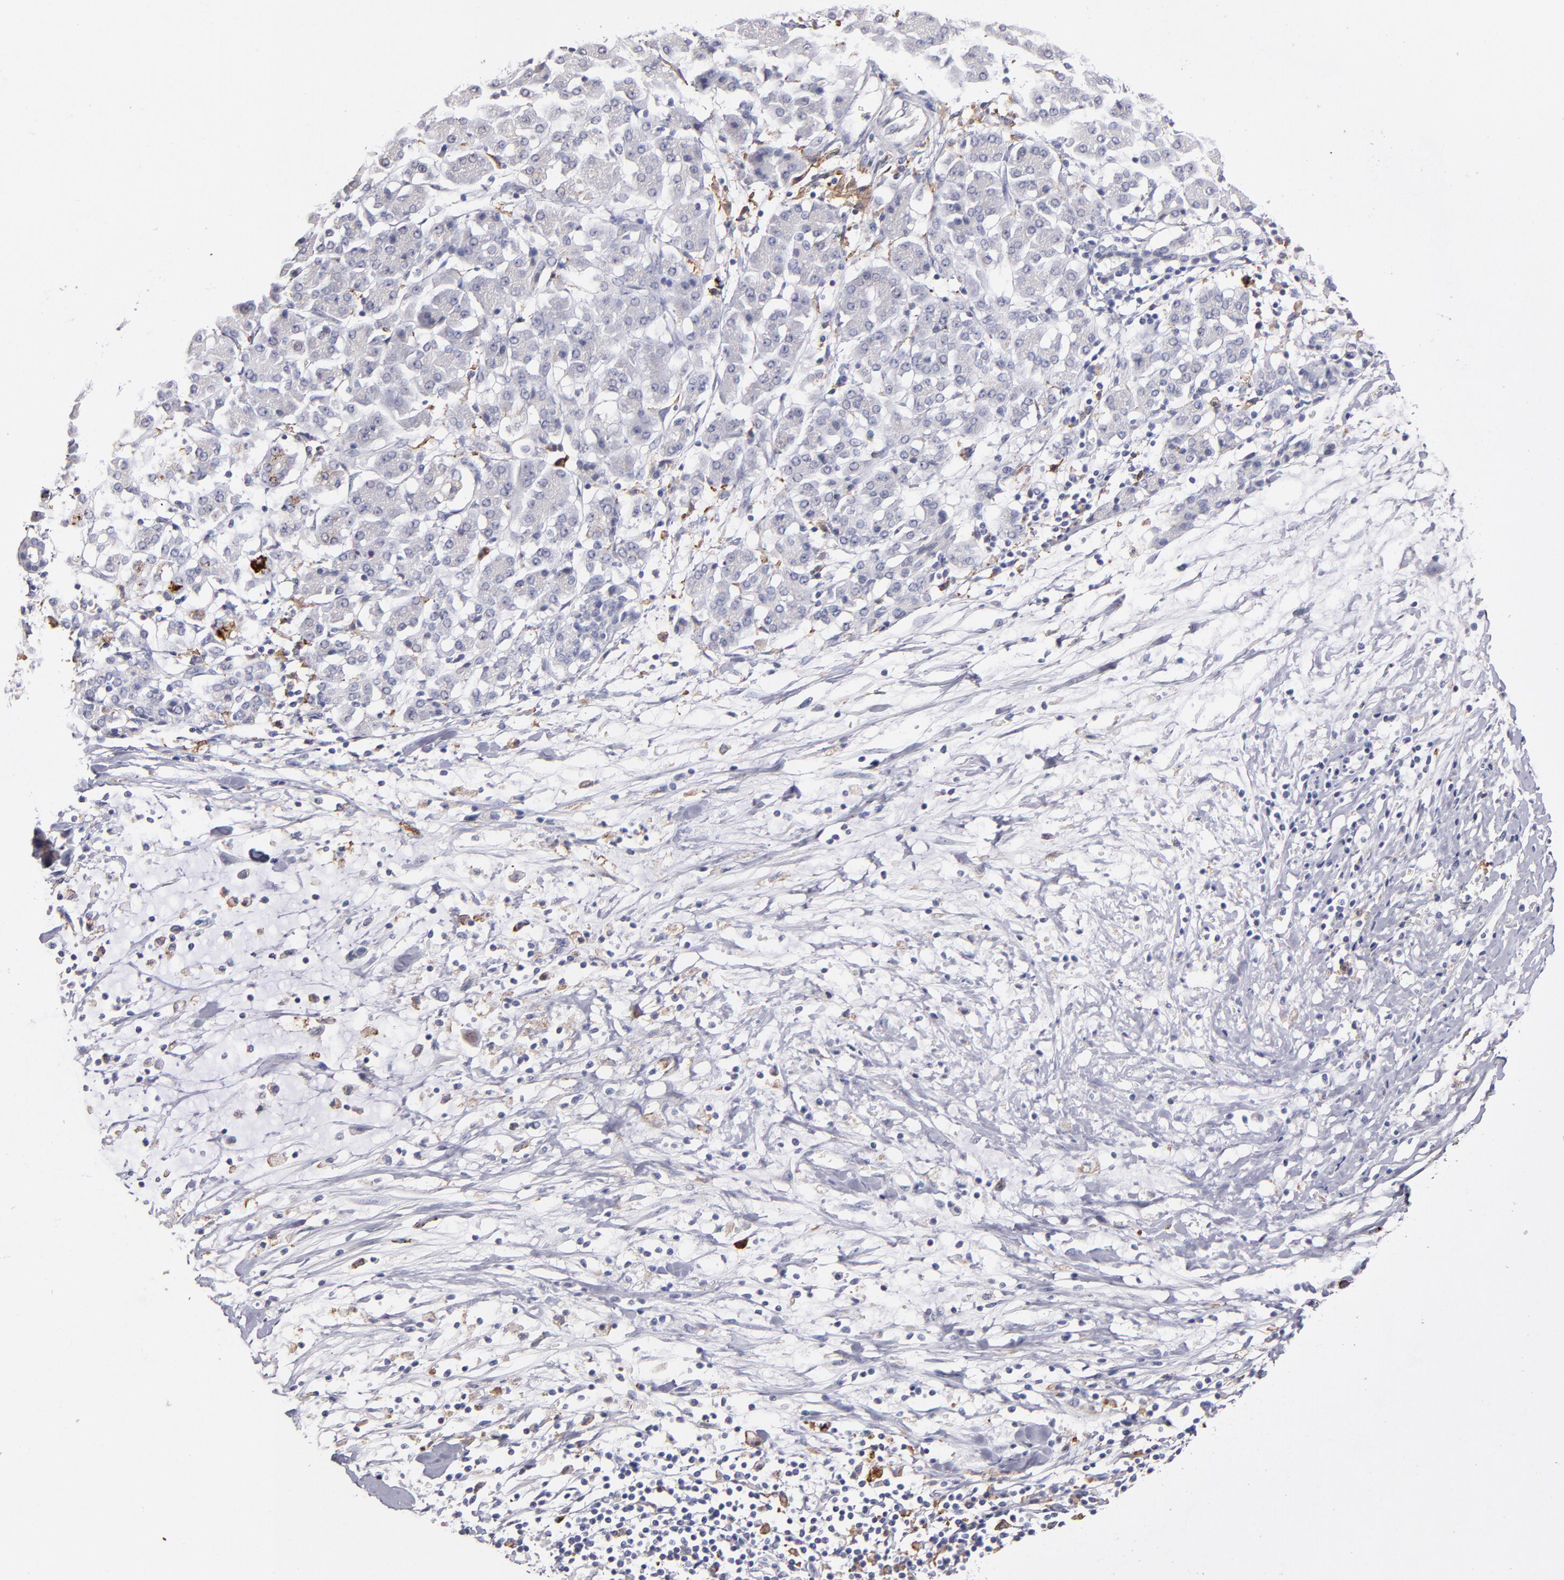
{"staining": {"intensity": "weak", "quantity": "<25%", "location": "cytoplasmic/membranous"}, "tissue": "pancreatic cancer", "cell_type": "Tumor cells", "image_type": "cancer", "snomed": [{"axis": "morphology", "description": "Adenocarcinoma, NOS"}, {"axis": "topography", "description": "Pancreas"}], "caption": "The photomicrograph displays no staining of tumor cells in adenocarcinoma (pancreatic).", "gene": "GLDC", "patient": {"sex": "female", "age": 57}}